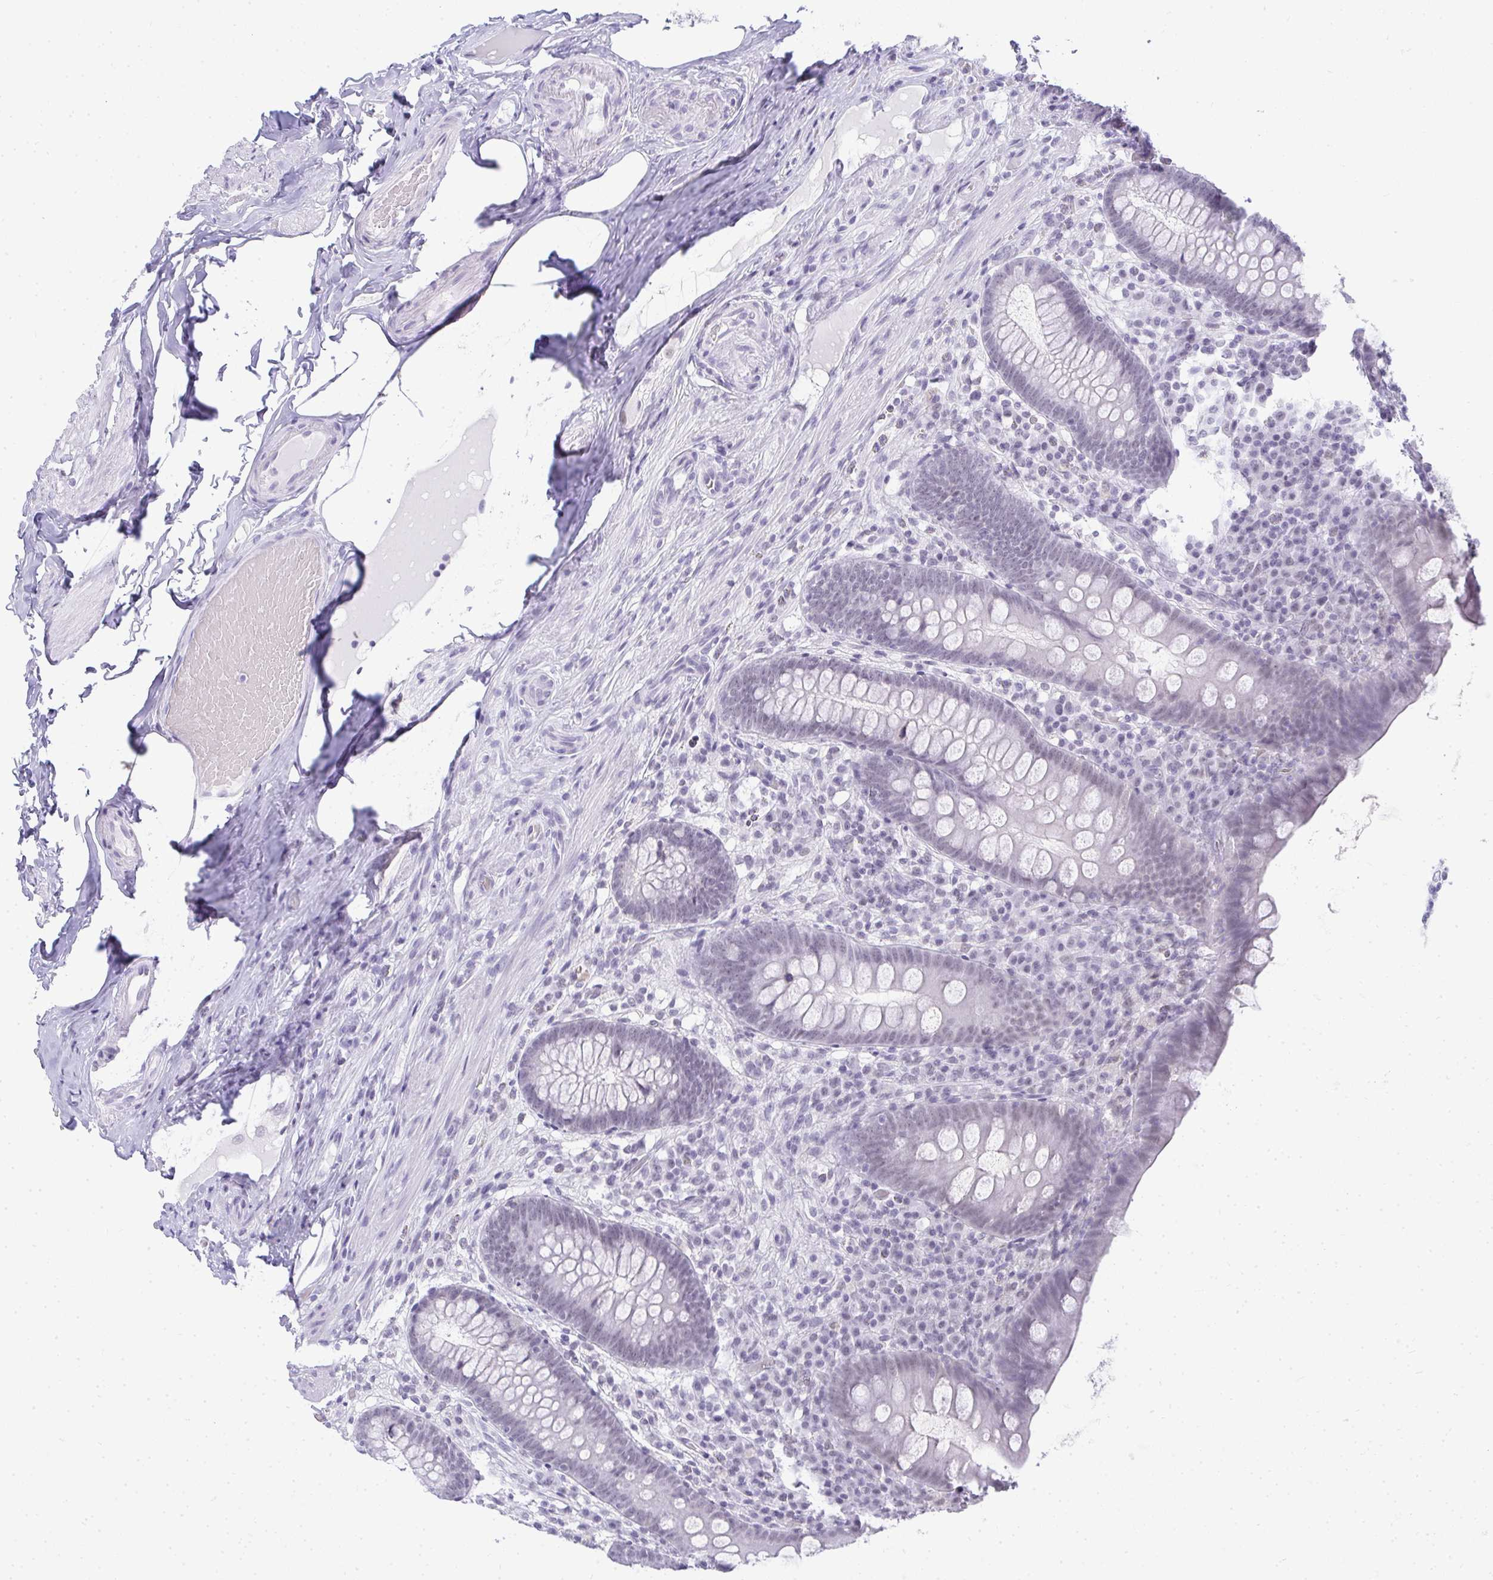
{"staining": {"intensity": "negative", "quantity": "none", "location": "none"}, "tissue": "appendix", "cell_type": "Glandular cells", "image_type": "normal", "snomed": [{"axis": "morphology", "description": "Normal tissue, NOS"}, {"axis": "topography", "description": "Appendix"}], "caption": "Image shows no protein staining in glandular cells of benign appendix.", "gene": "PLA2G1B", "patient": {"sex": "male", "age": 71}}